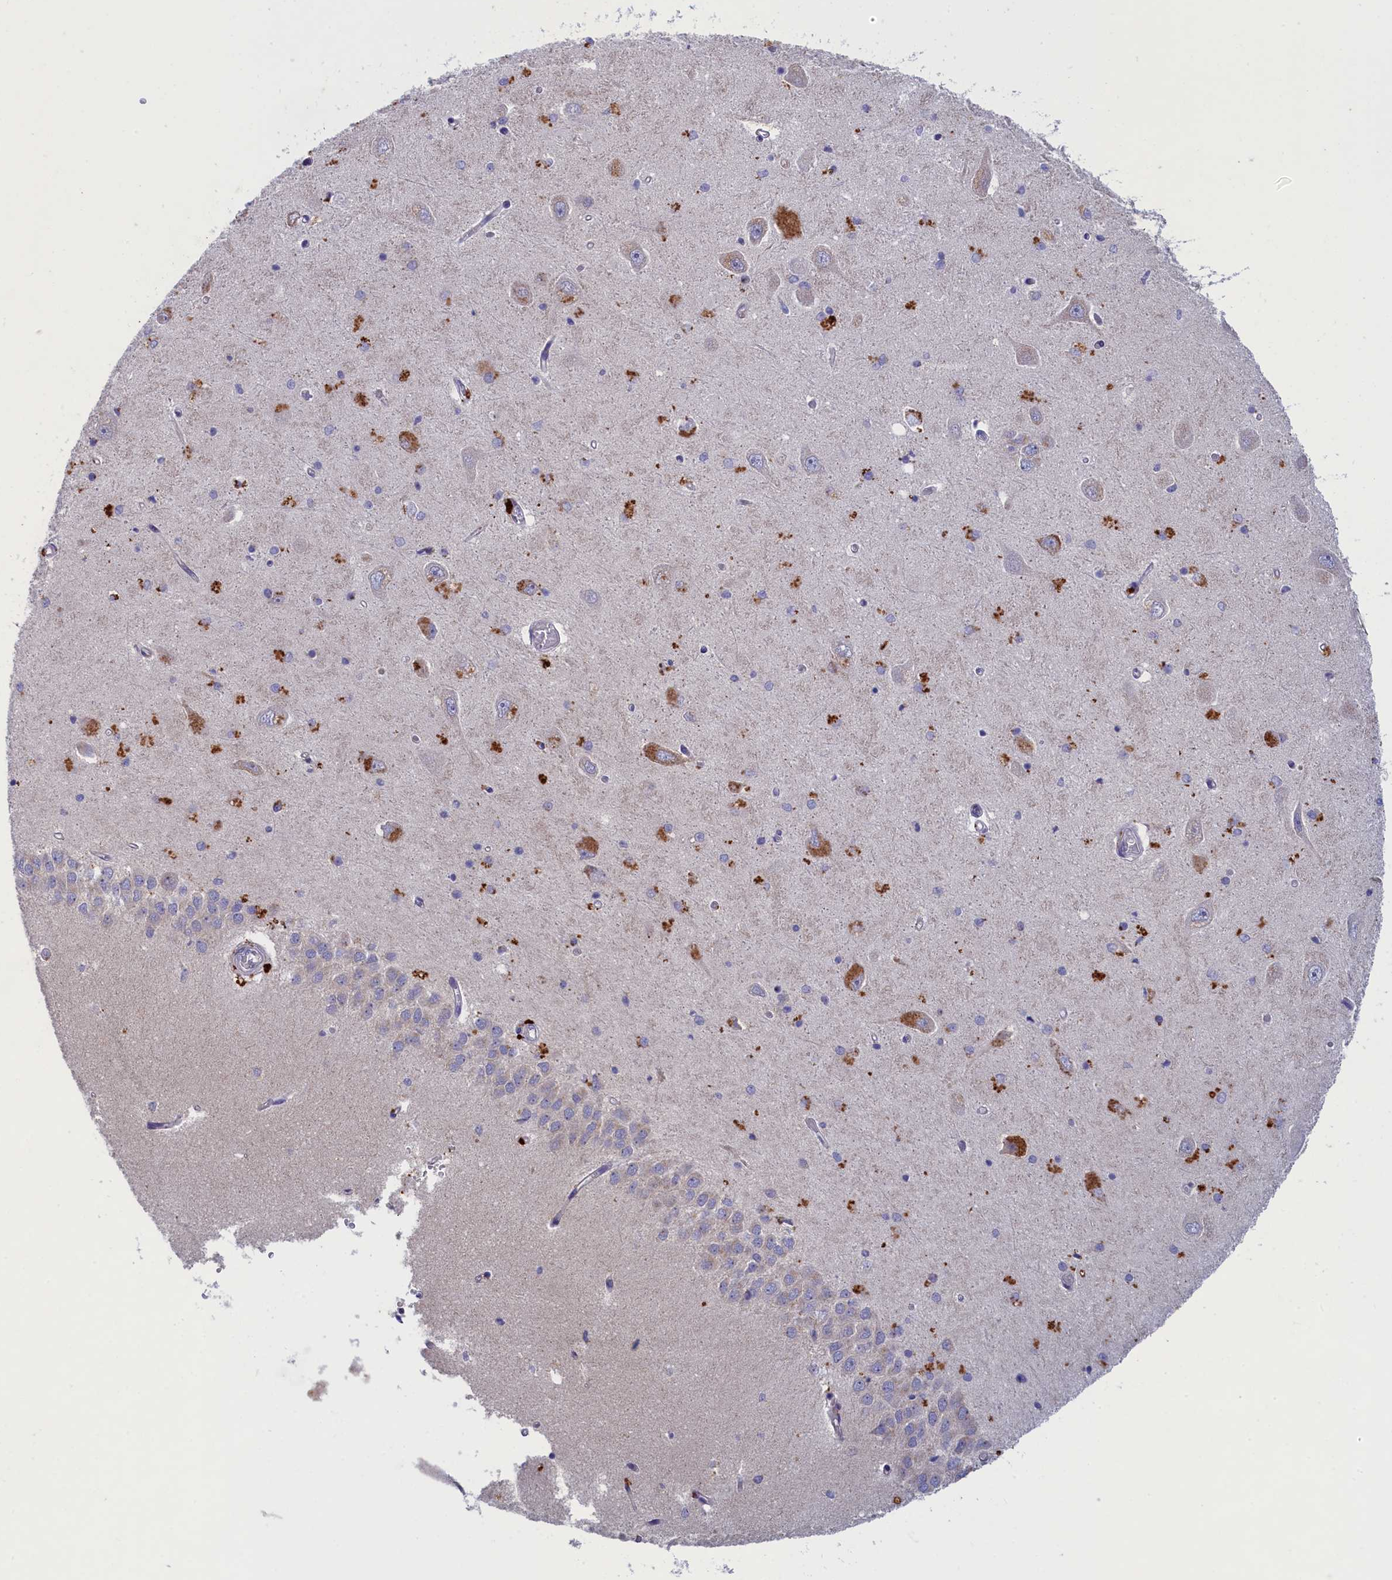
{"staining": {"intensity": "negative", "quantity": "none", "location": "none"}, "tissue": "hippocampus", "cell_type": "Glial cells", "image_type": "normal", "snomed": [{"axis": "morphology", "description": "Normal tissue, NOS"}, {"axis": "topography", "description": "Hippocampus"}], "caption": "Histopathology image shows no protein positivity in glial cells of benign hippocampus.", "gene": "WDR6", "patient": {"sex": "male", "age": 45}}